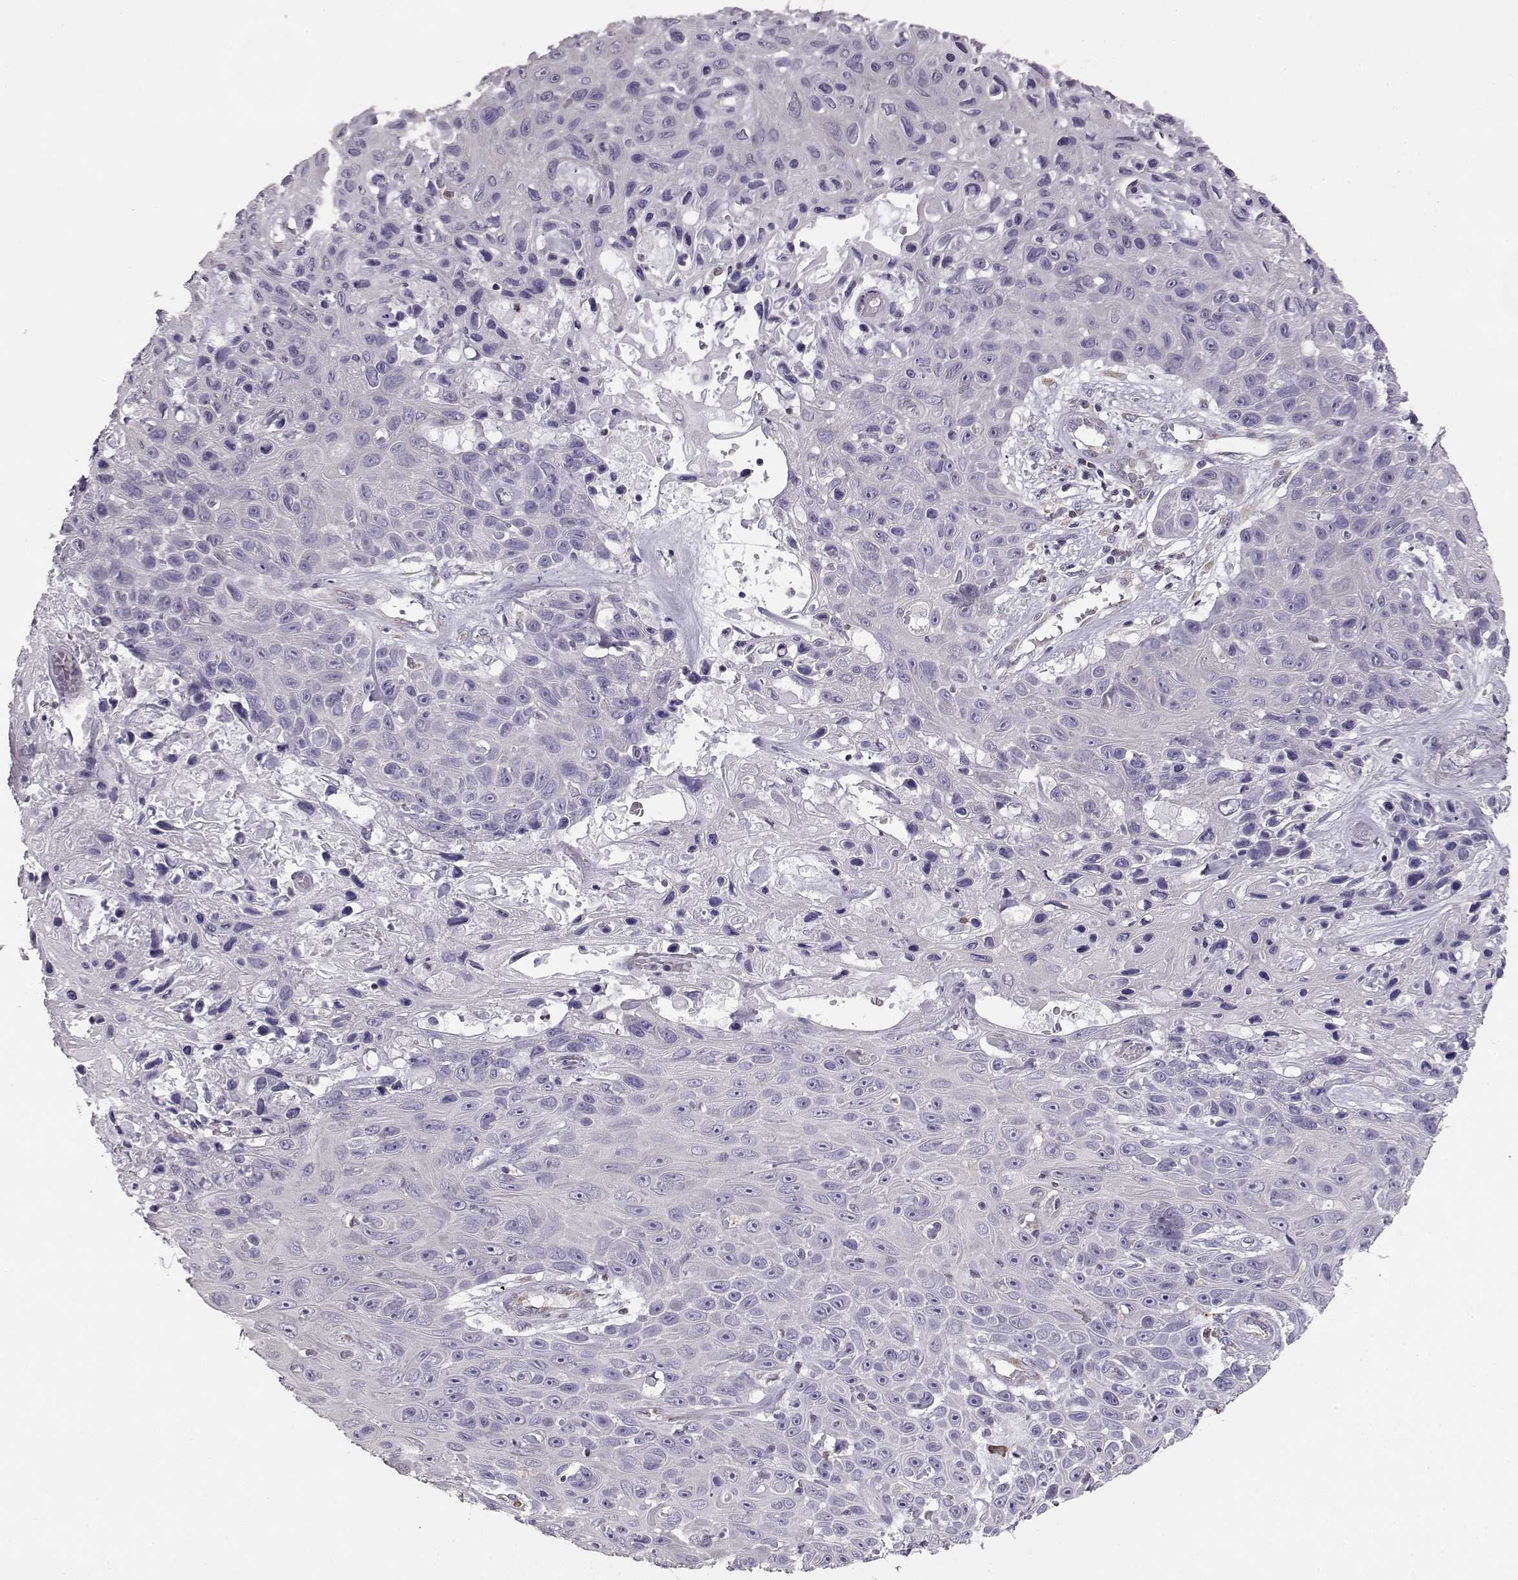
{"staining": {"intensity": "negative", "quantity": "none", "location": "none"}, "tissue": "skin cancer", "cell_type": "Tumor cells", "image_type": "cancer", "snomed": [{"axis": "morphology", "description": "Squamous cell carcinoma, NOS"}, {"axis": "topography", "description": "Skin"}], "caption": "This image is of skin squamous cell carcinoma stained with IHC to label a protein in brown with the nuclei are counter-stained blue. There is no staining in tumor cells.", "gene": "ELOVL5", "patient": {"sex": "male", "age": 82}}